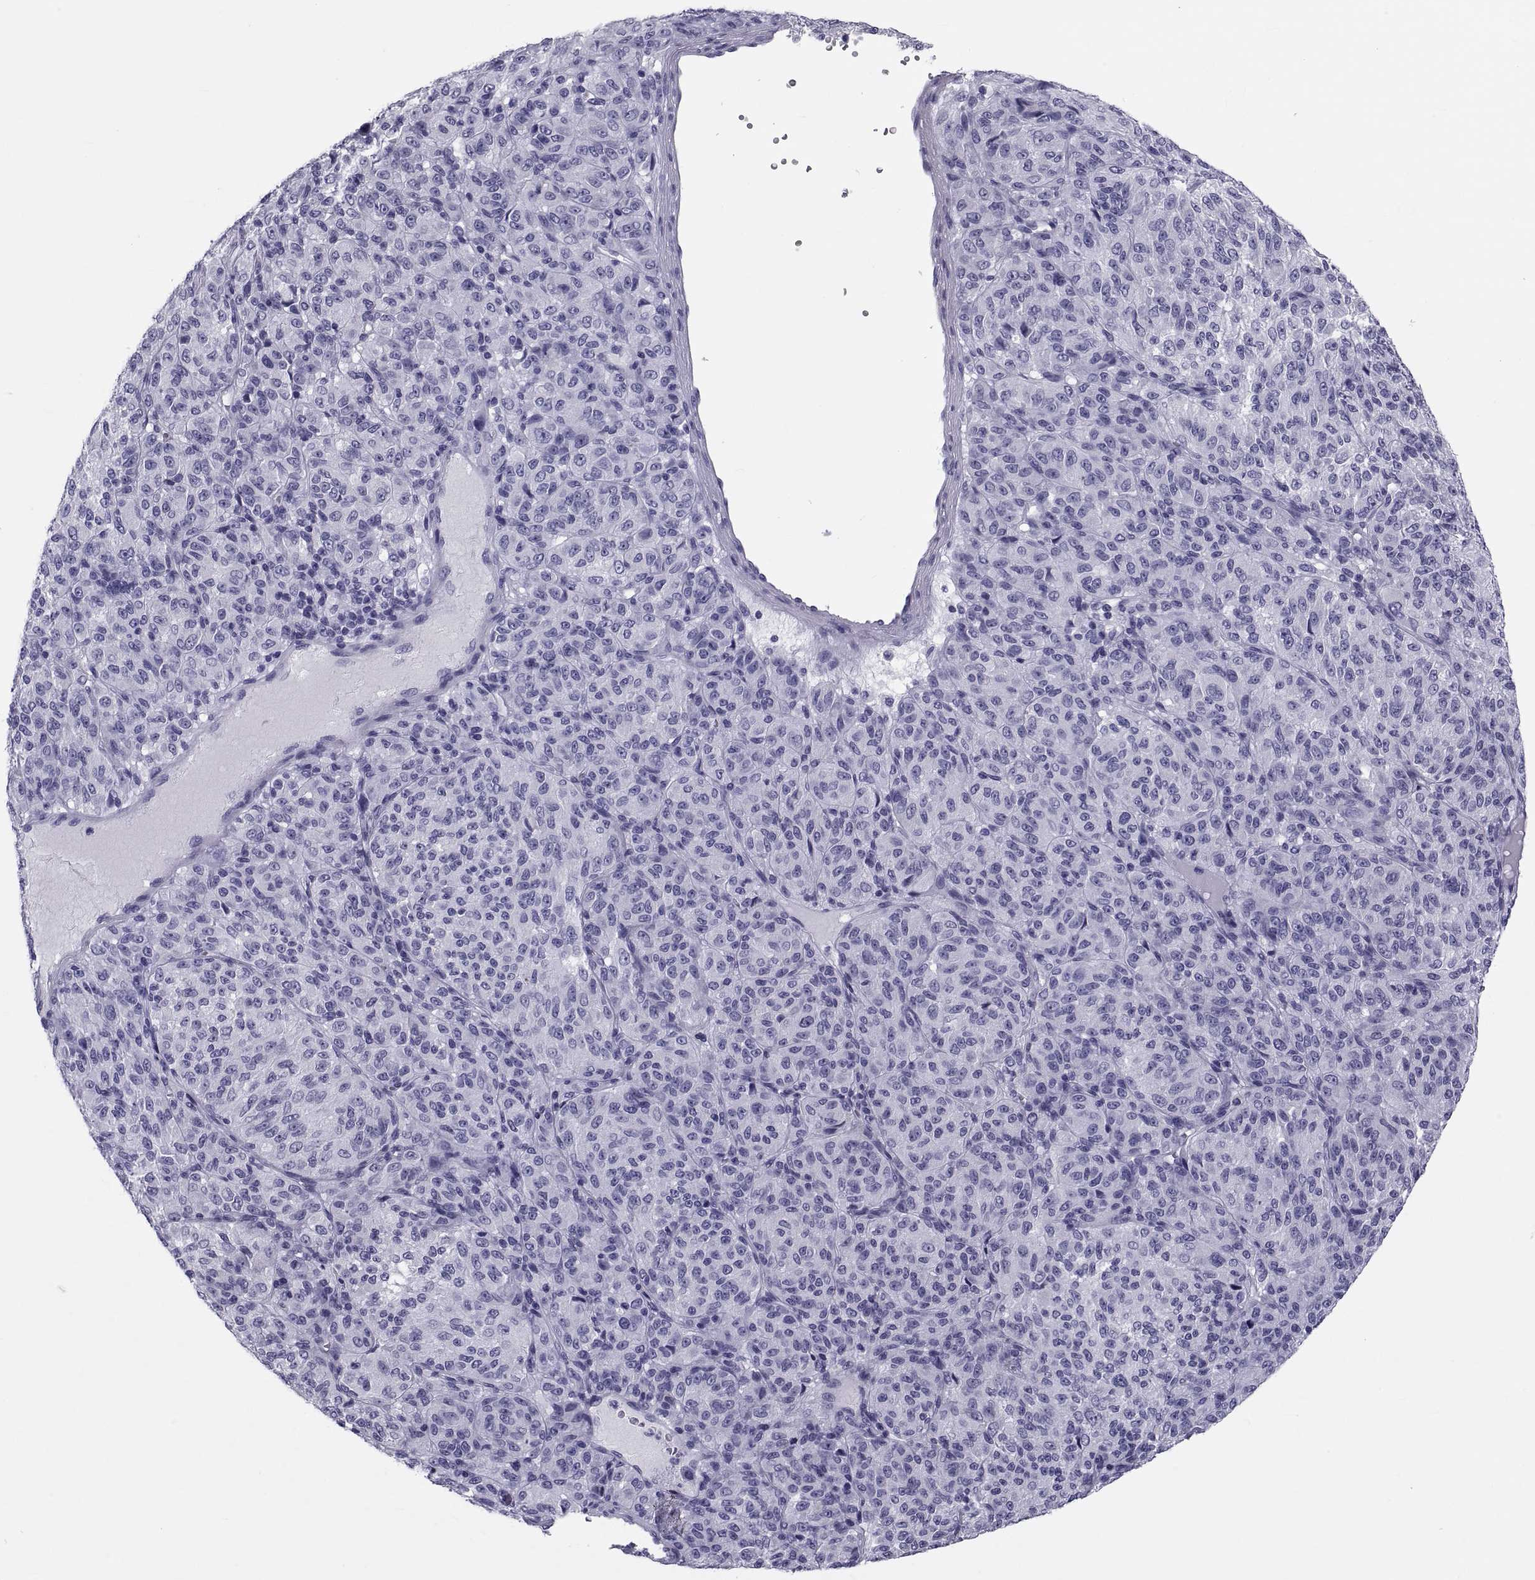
{"staining": {"intensity": "negative", "quantity": "none", "location": "none"}, "tissue": "melanoma", "cell_type": "Tumor cells", "image_type": "cancer", "snomed": [{"axis": "morphology", "description": "Malignant melanoma, Metastatic site"}, {"axis": "topography", "description": "Brain"}], "caption": "A photomicrograph of human malignant melanoma (metastatic site) is negative for staining in tumor cells. (DAB IHC with hematoxylin counter stain).", "gene": "DEFB129", "patient": {"sex": "female", "age": 56}}